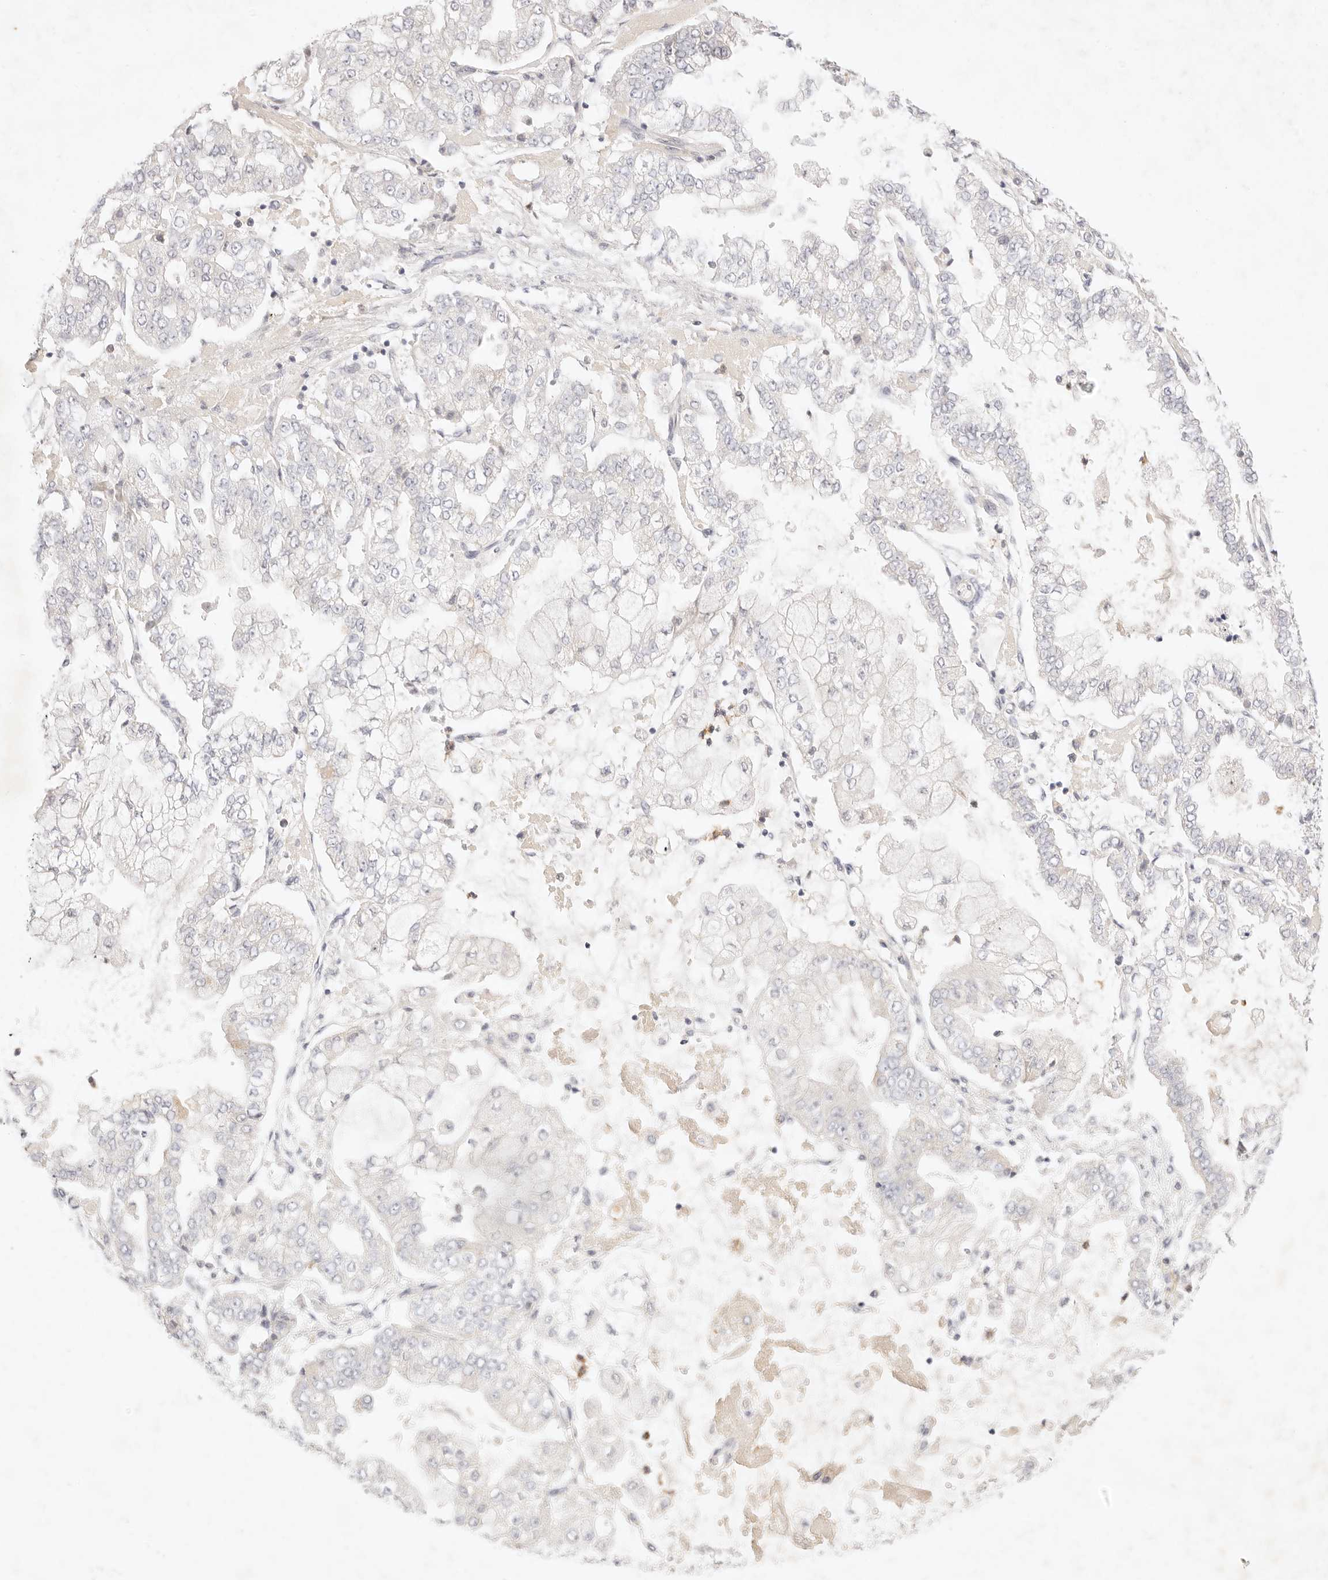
{"staining": {"intensity": "negative", "quantity": "none", "location": "none"}, "tissue": "stomach cancer", "cell_type": "Tumor cells", "image_type": "cancer", "snomed": [{"axis": "morphology", "description": "Adenocarcinoma, NOS"}, {"axis": "topography", "description": "Stomach"}], "caption": "Stomach cancer (adenocarcinoma) was stained to show a protein in brown. There is no significant staining in tumor cells.", "gene": "GPR84", "patient": {"sex": "male", "age": 76}}